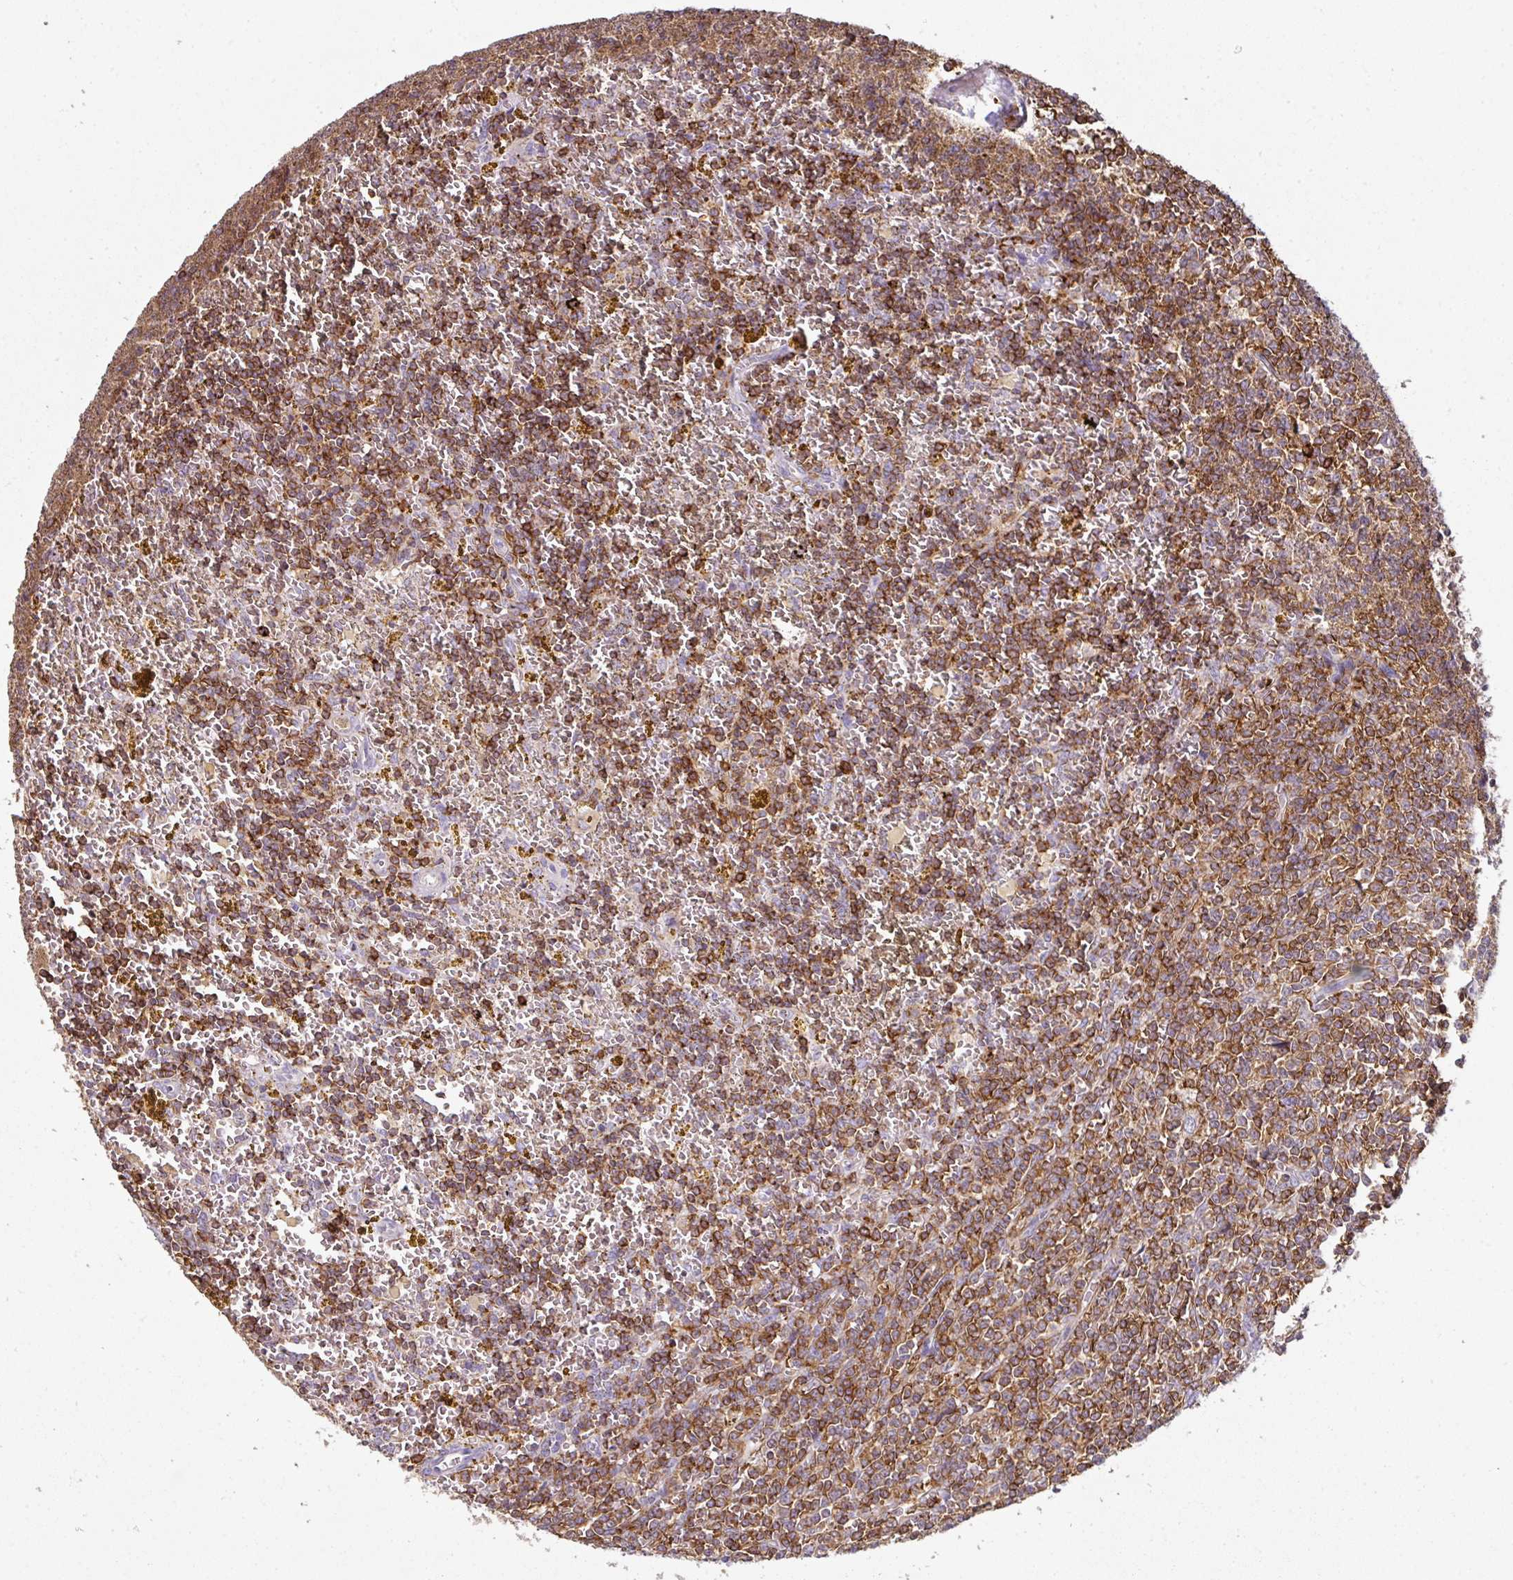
{"staining": {"intensity": "moderate", "quantity": ">75%", "location": "cytoplasmic/membranous"}, "tissue": "lymphoma", "cell_type": "Tumor cells", "image_type": "cancer", "snomed": [{"axis": "morphology", "description": "Malignant lymphoma, non-Hodgkin's type, Low grade"}, {"axis": "topography", "description": "Spleen"}, {"axis": "topography", "description": "Lymph node"}], "caption": "Moderate cytoplasmic/membranous protein expression is present in about >75% of tumor cells in lymphoma.", "gene": "OLFML2B", "patient": {"sex": "female", "age": 66}}